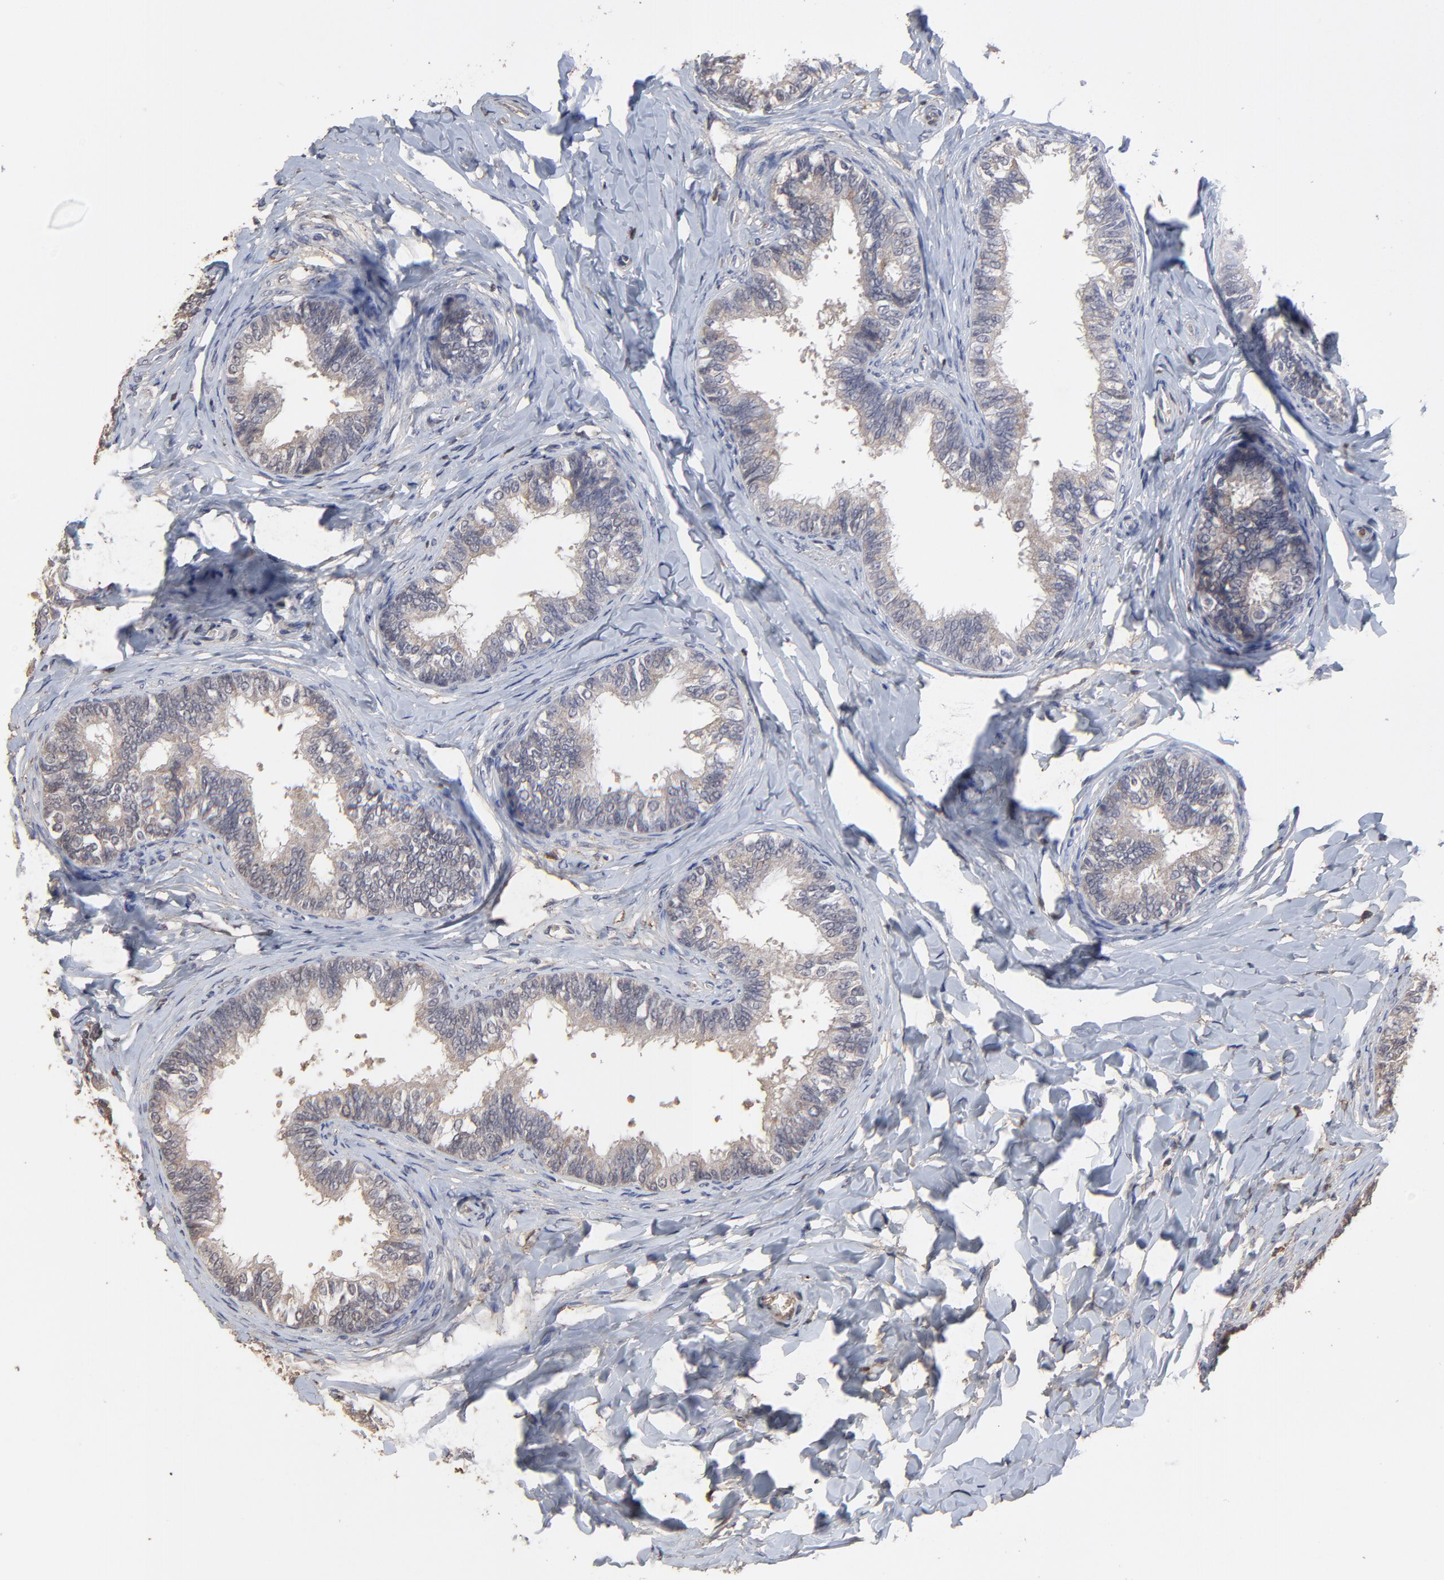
{"staining": {"intensity": "moderate", "quantity": ">75%", "location": "cytoplasmic/membranous"}, "tissue": "epididymis", "cell_type": "Glandular cells", "image_type": "normal", "snomed": [{"axis": "morphology", "description": "Normal tissue, NOS"}, {"axis": "topography", "description": "Epididymis"}], "caption": "Glandular cells demonstrate moderate cytoplasmic/membranous expression in about >75% of cells in normal epididymis.", "gene": "VPREB3", "patient": {"sex": "male", "age": 26}}